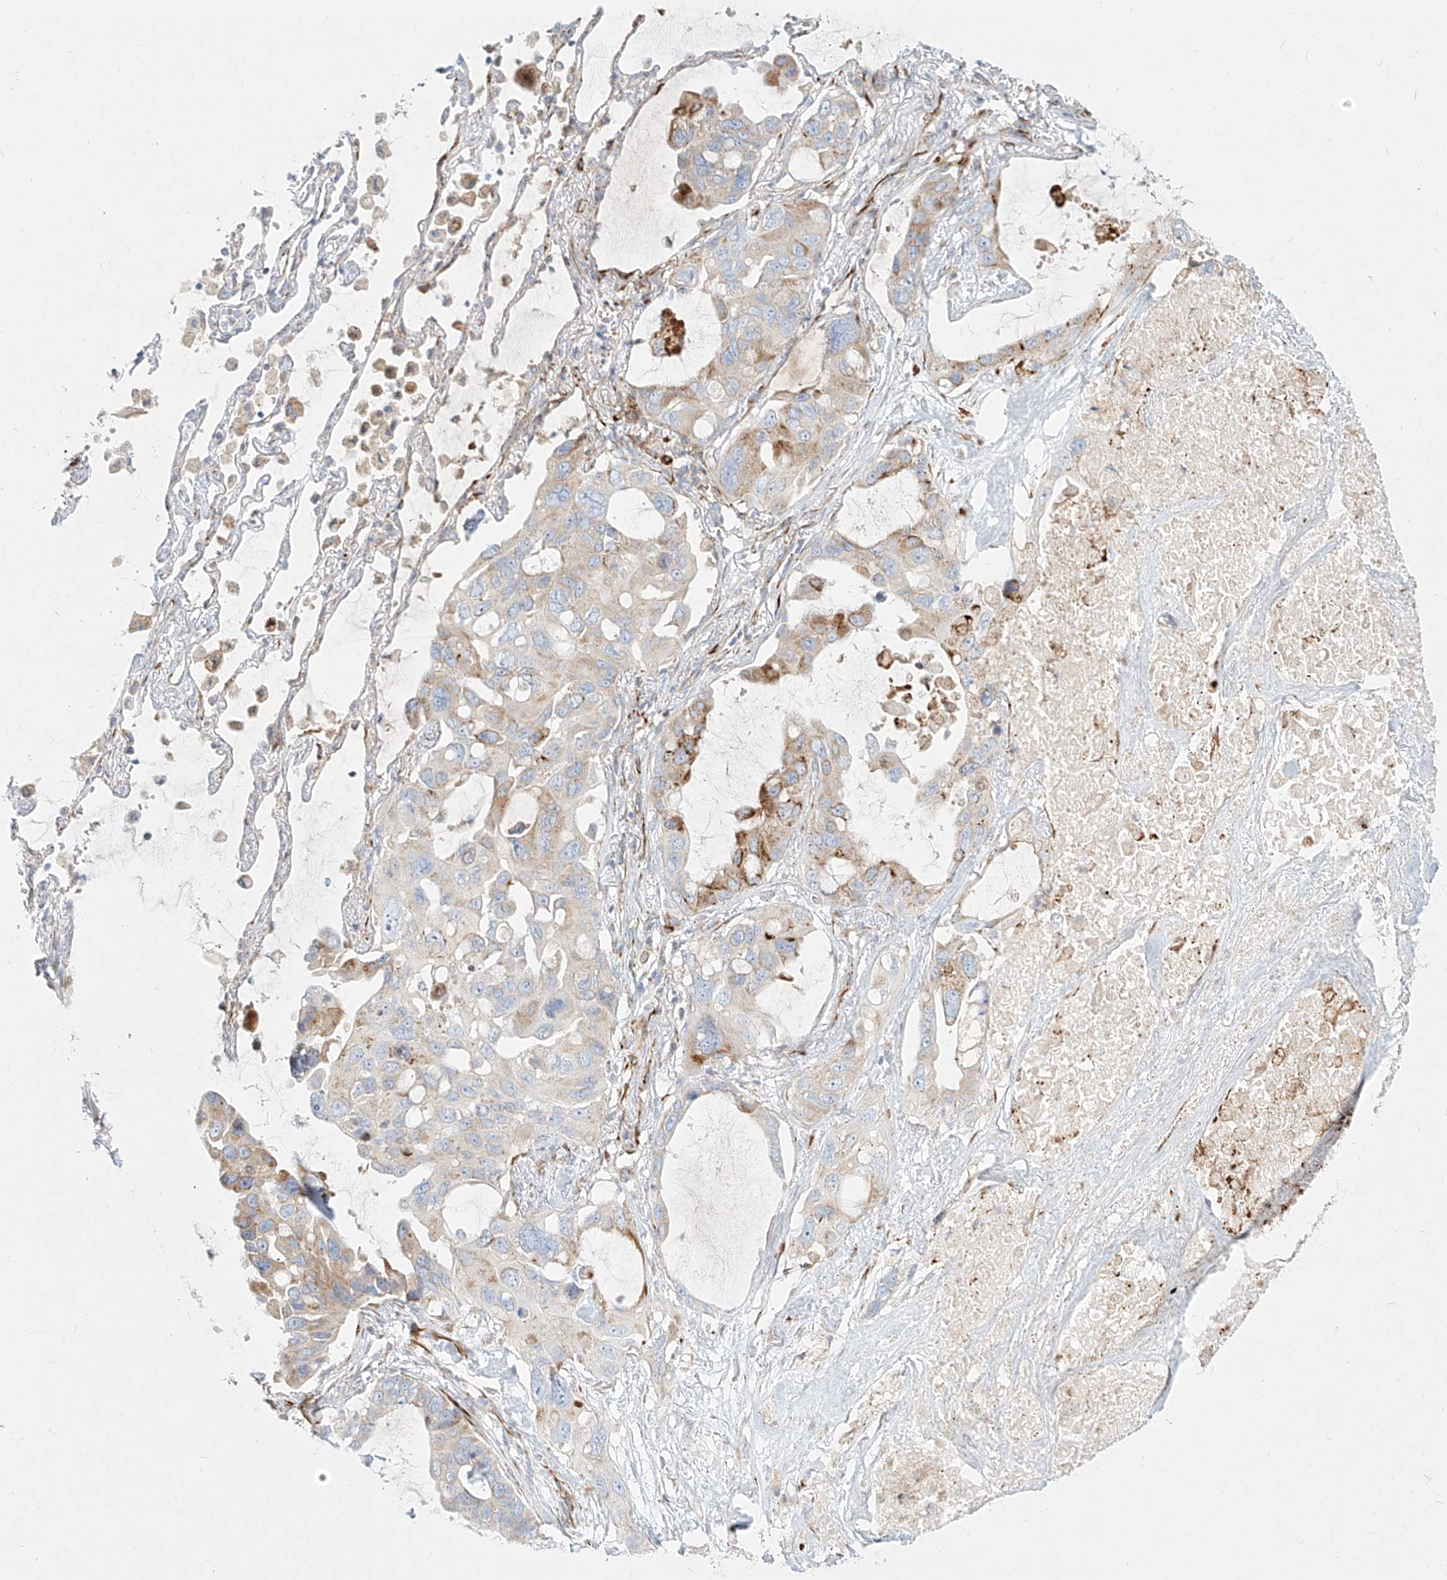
{"staining": {"intensity": "moderate", "quantity": "<25%", "location": "cytoplasmic/membranous"}, "tissue": "lung cancer", "cell_type": "Tumor cells", "image_type": "cancer", "snomed": [{"axis": "morphology", "description": "Squamous cell carcinoma, NOS"}, {"axis": "topography", "description": "Lung"}], "caption": "The image demonstrates staining of squamous cell carcinoma (lung), revealing moderate cytoplasmic/membranous protein positivity (brown color) within tumor cells. Nuclei are stained in blue.", "gene": "MTX2", "patient": {"sex": "female", "age": 73}}